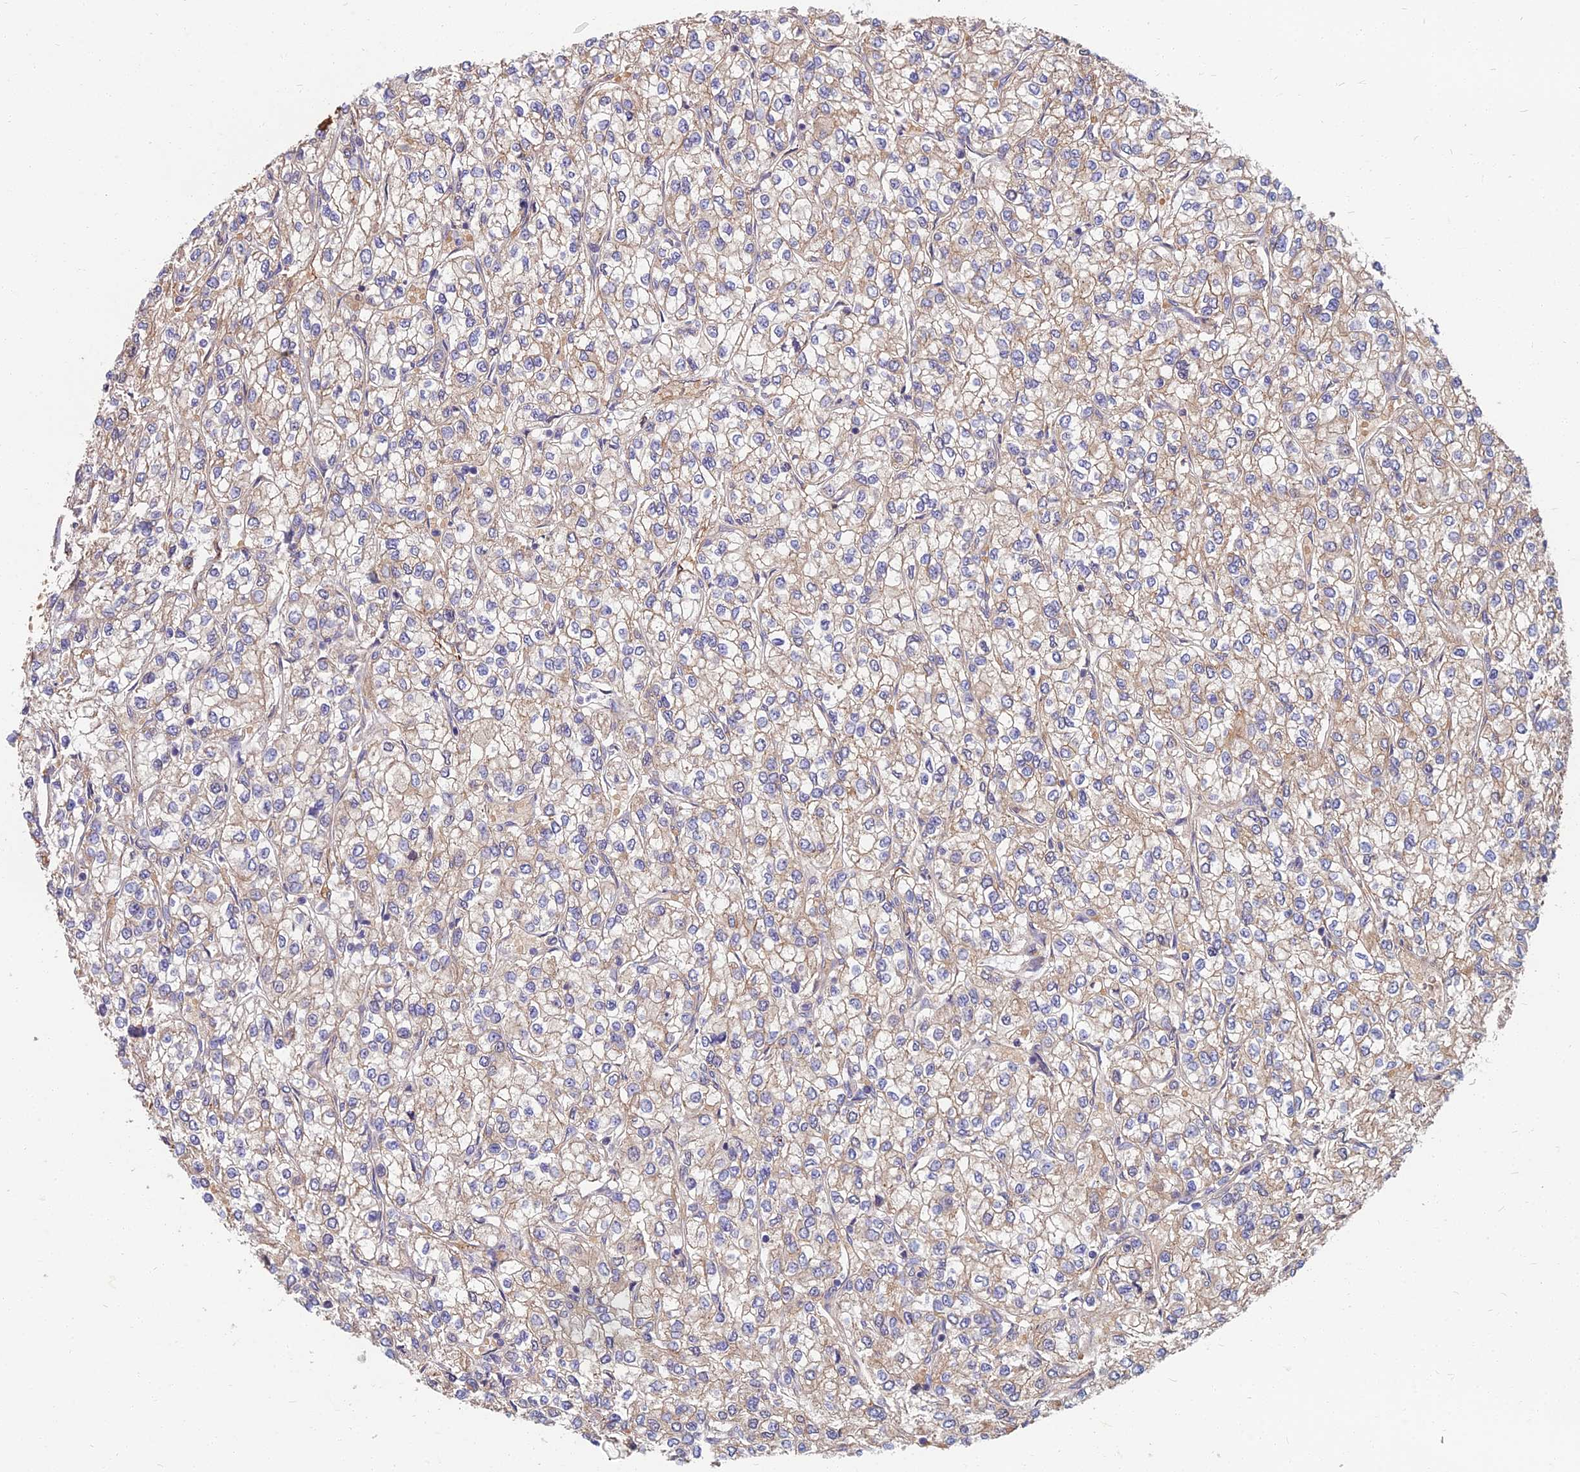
{"staining": {"intensity": "negative", "quantity": "none", "location": "none"}, "tissue": "renal cancer", "cell_type": "Tumor cells", "image_type": "cancer", "snomed": [{"axis": "morphology", "description": "Adenocarcinoma, NOS"}, {"axis": "topography", "description": "Kidney"}], "caption": "High power microscopy image of an IHC histopathology image of renal cancer (adenocarcinoma), revealing no significant staining in tumor cells.", "gene": "WDR24", "patient": {"sex": "male", "age": 80}}